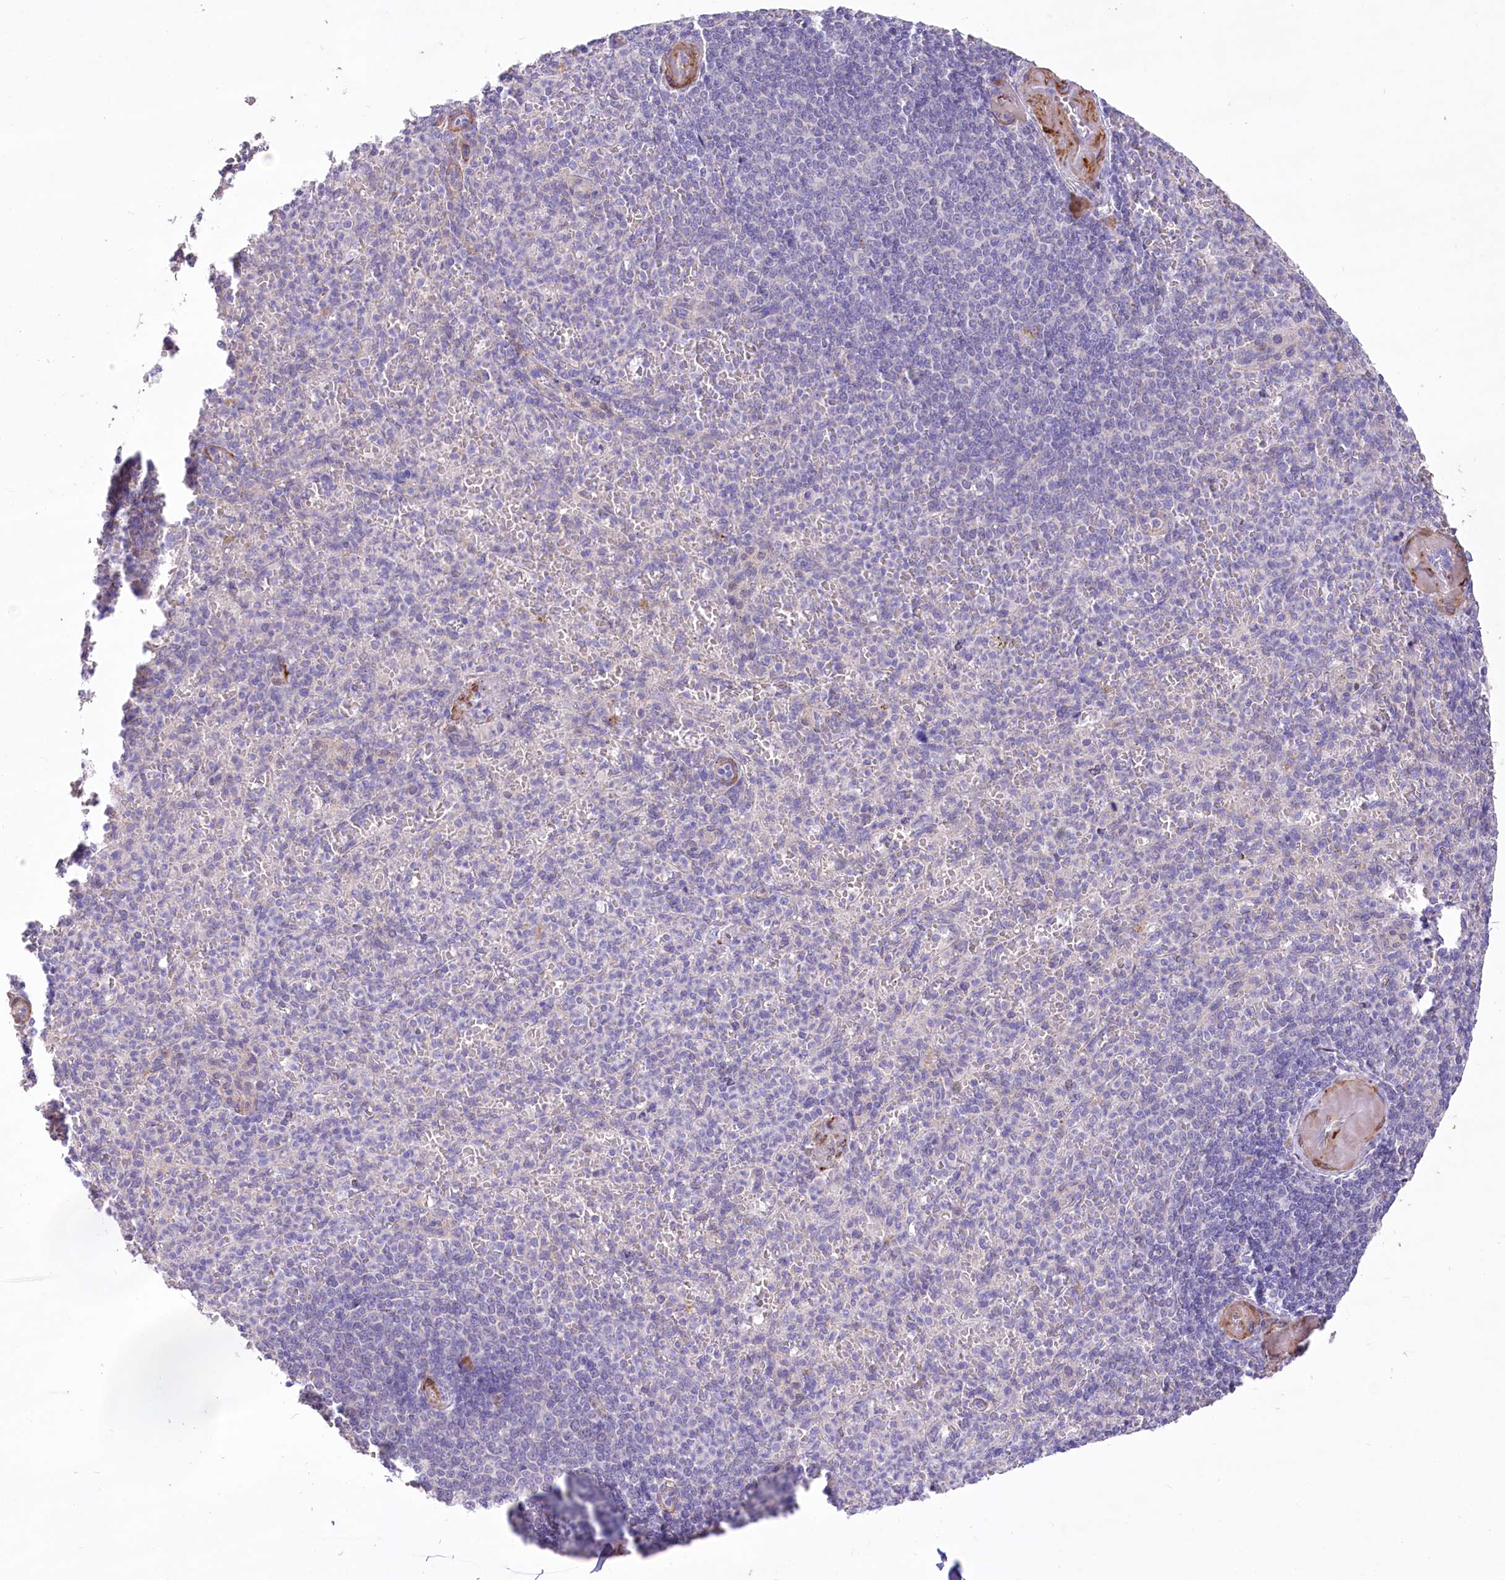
{"staining": {"intensity": "negative", "quantity": "none", "location": "none"}, "tissue": "spleen", "cell_type": "Cells in red pulp", "image_type": "normal", "snomed": [{"axis": "morphology", "description": "Normal tissue, NOS"}, {"axis": "topography", "description": "Spleen"}], "caption": "Spleen stained for a protein using IHC demonstrates no staining cells in red pulp.", "gene": "ANGPTL3", "patient": {"sex": "female", "age": 74}}